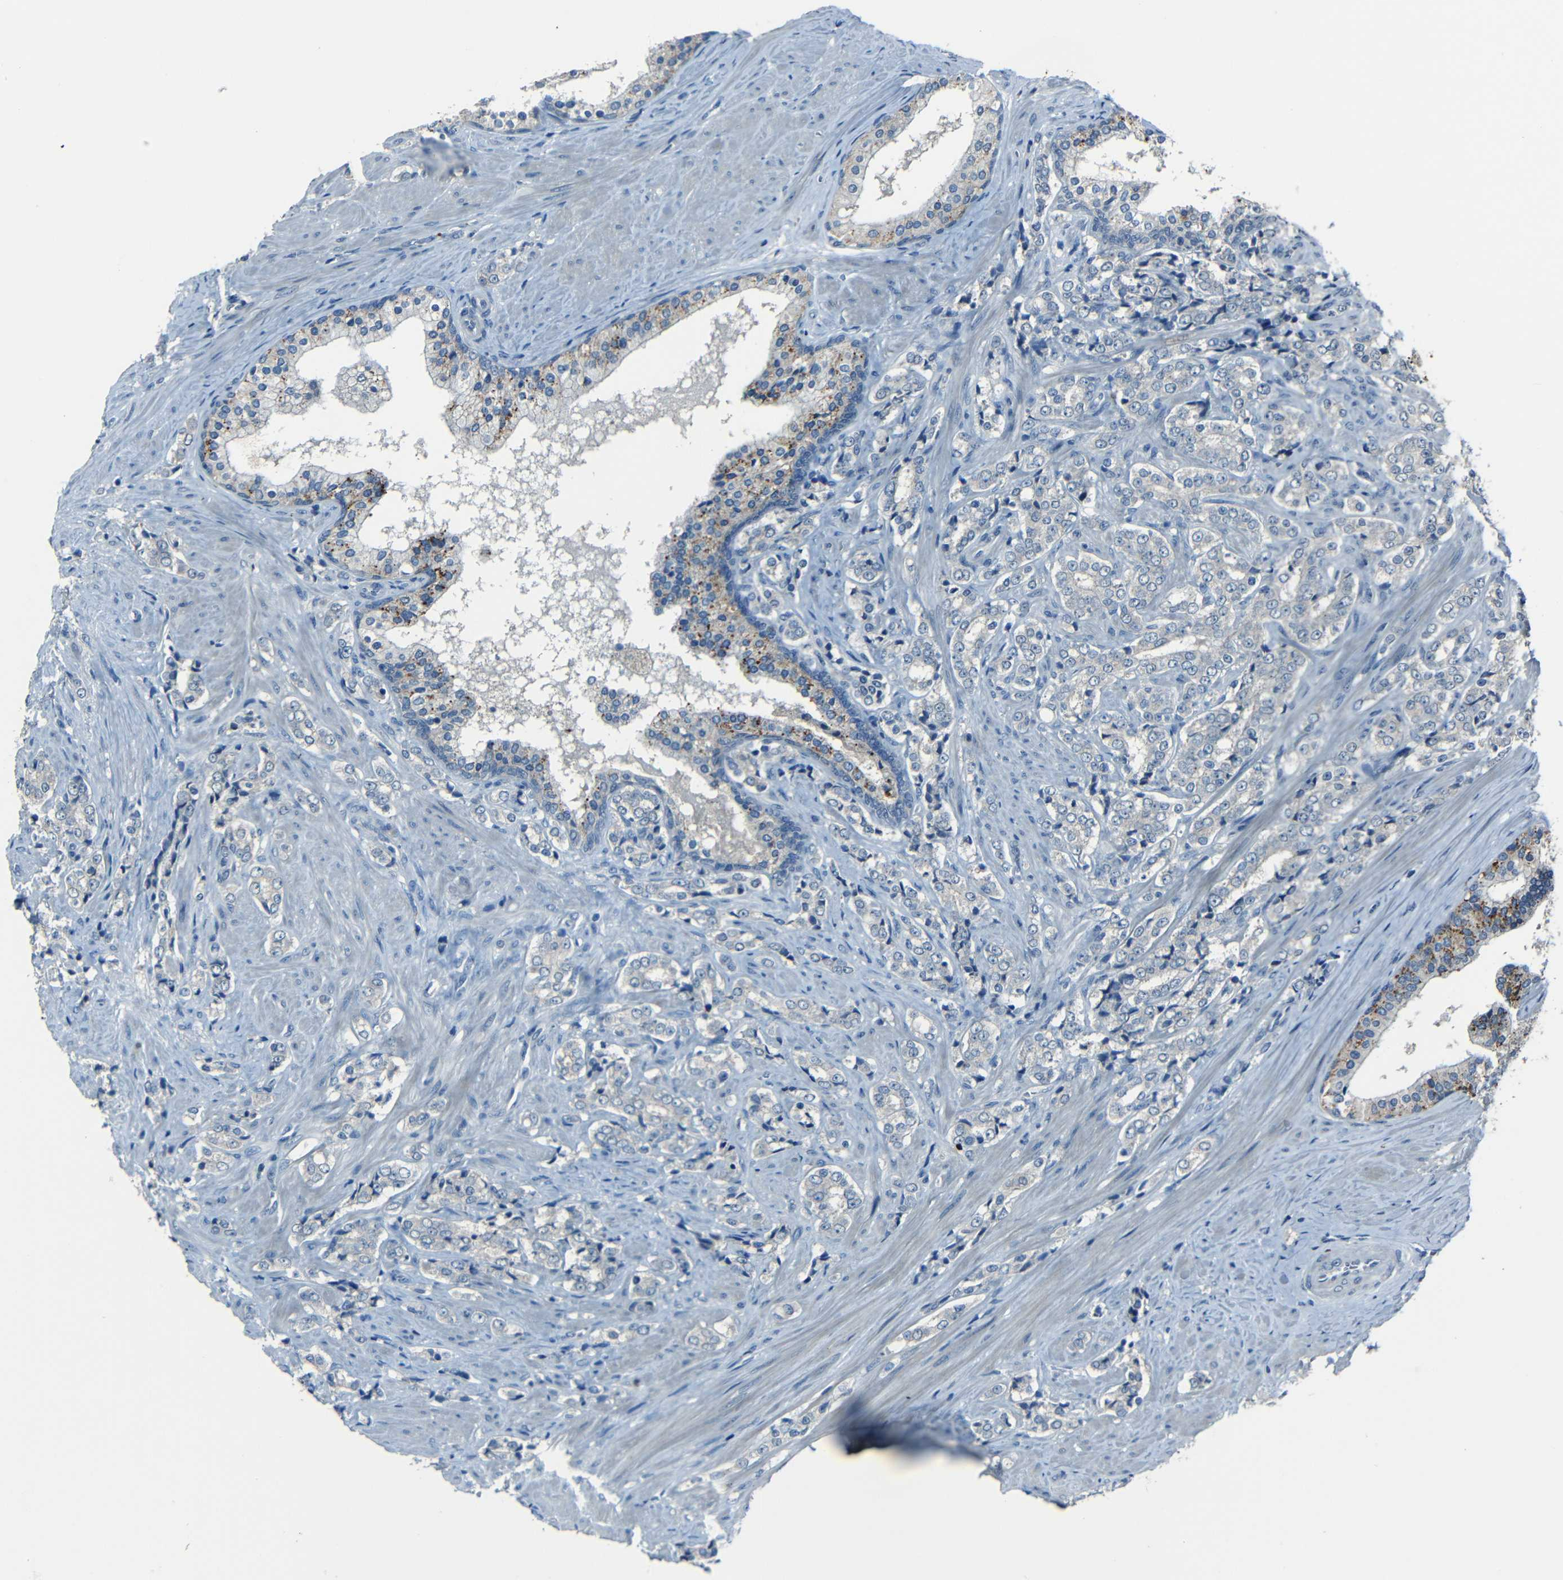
{"staining": {"intensity": "negative", "quantity": "none", "location": "none"}, "tissue": "prostate cancer", "cell_type": "Tumor cells", "image_type": "cancer", "snomed": [{"axis": "morphology", "description": "Adenocarcinoma, Low grade"}, {"axis": "topography", "description": "Prostate"}], "caption": "This photomicrograph is of prostate cancer stained with IHC to label a protein in brown with the nuclei are counter-stained blue. There is no expression in tumor cells.", "gene": "SLA", "patient": {"sex": "male", "age": 60}}